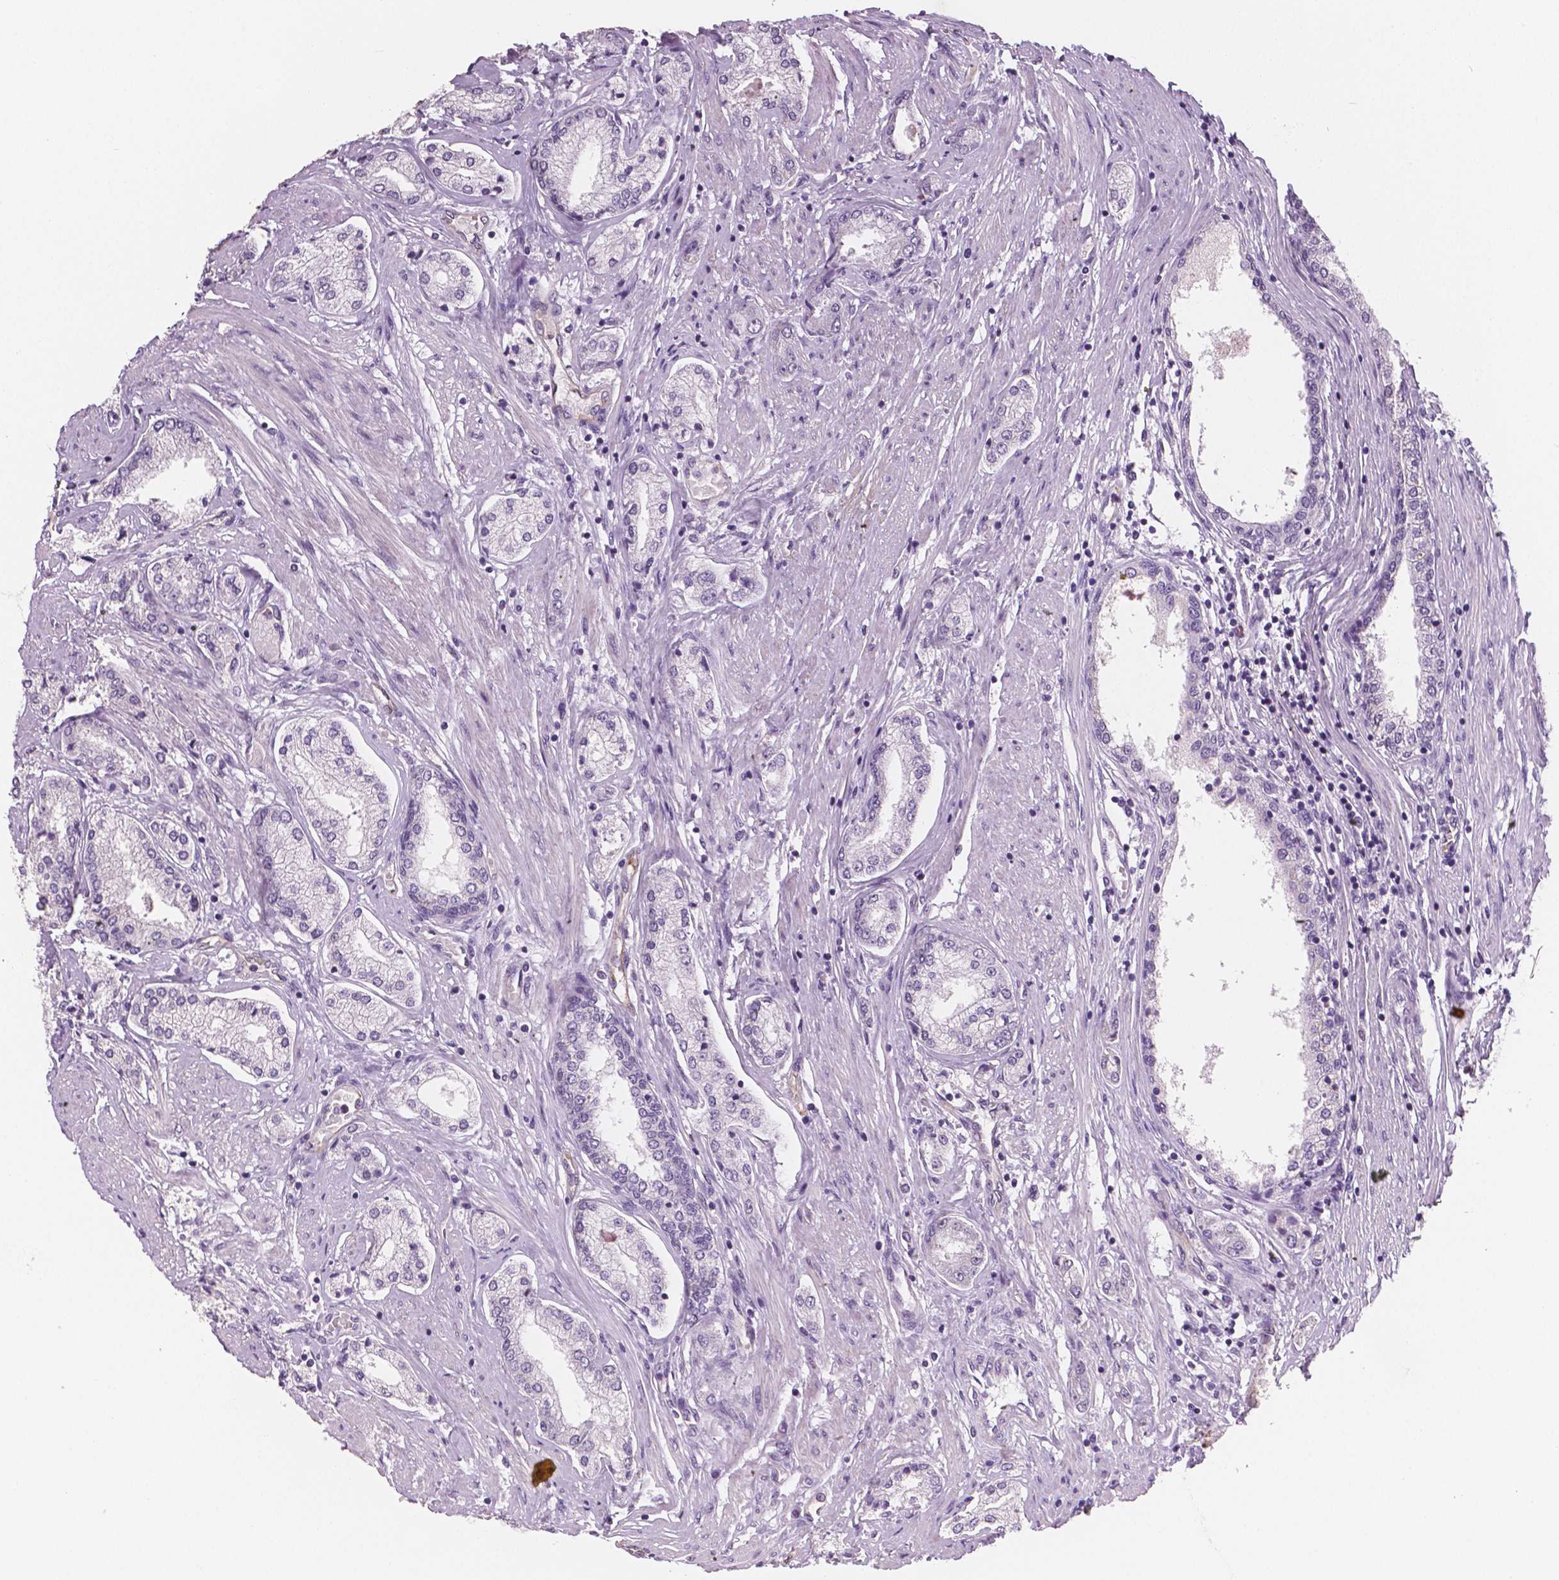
{"staining": {"intensity": "negative", "quantity": "none", "location": "none"}, "tissue": "prostate cancer", "cell_type": "Tumor cells", "image_type": "cancer", "snomed": [{"axis": "morphology", "description": "Adenocarcinoma, NOS"}, {"axis": "topography", "description": "Prostate"}], "caption": "Immunohistochemistry (IHC) image of prostate cancer (adenocarcinoma) stained for a protein (brown), which demonstrates no positivity in tumor cells.", "gene": "TSPAN7", "patient": {"sex": "male", "age": 63}}